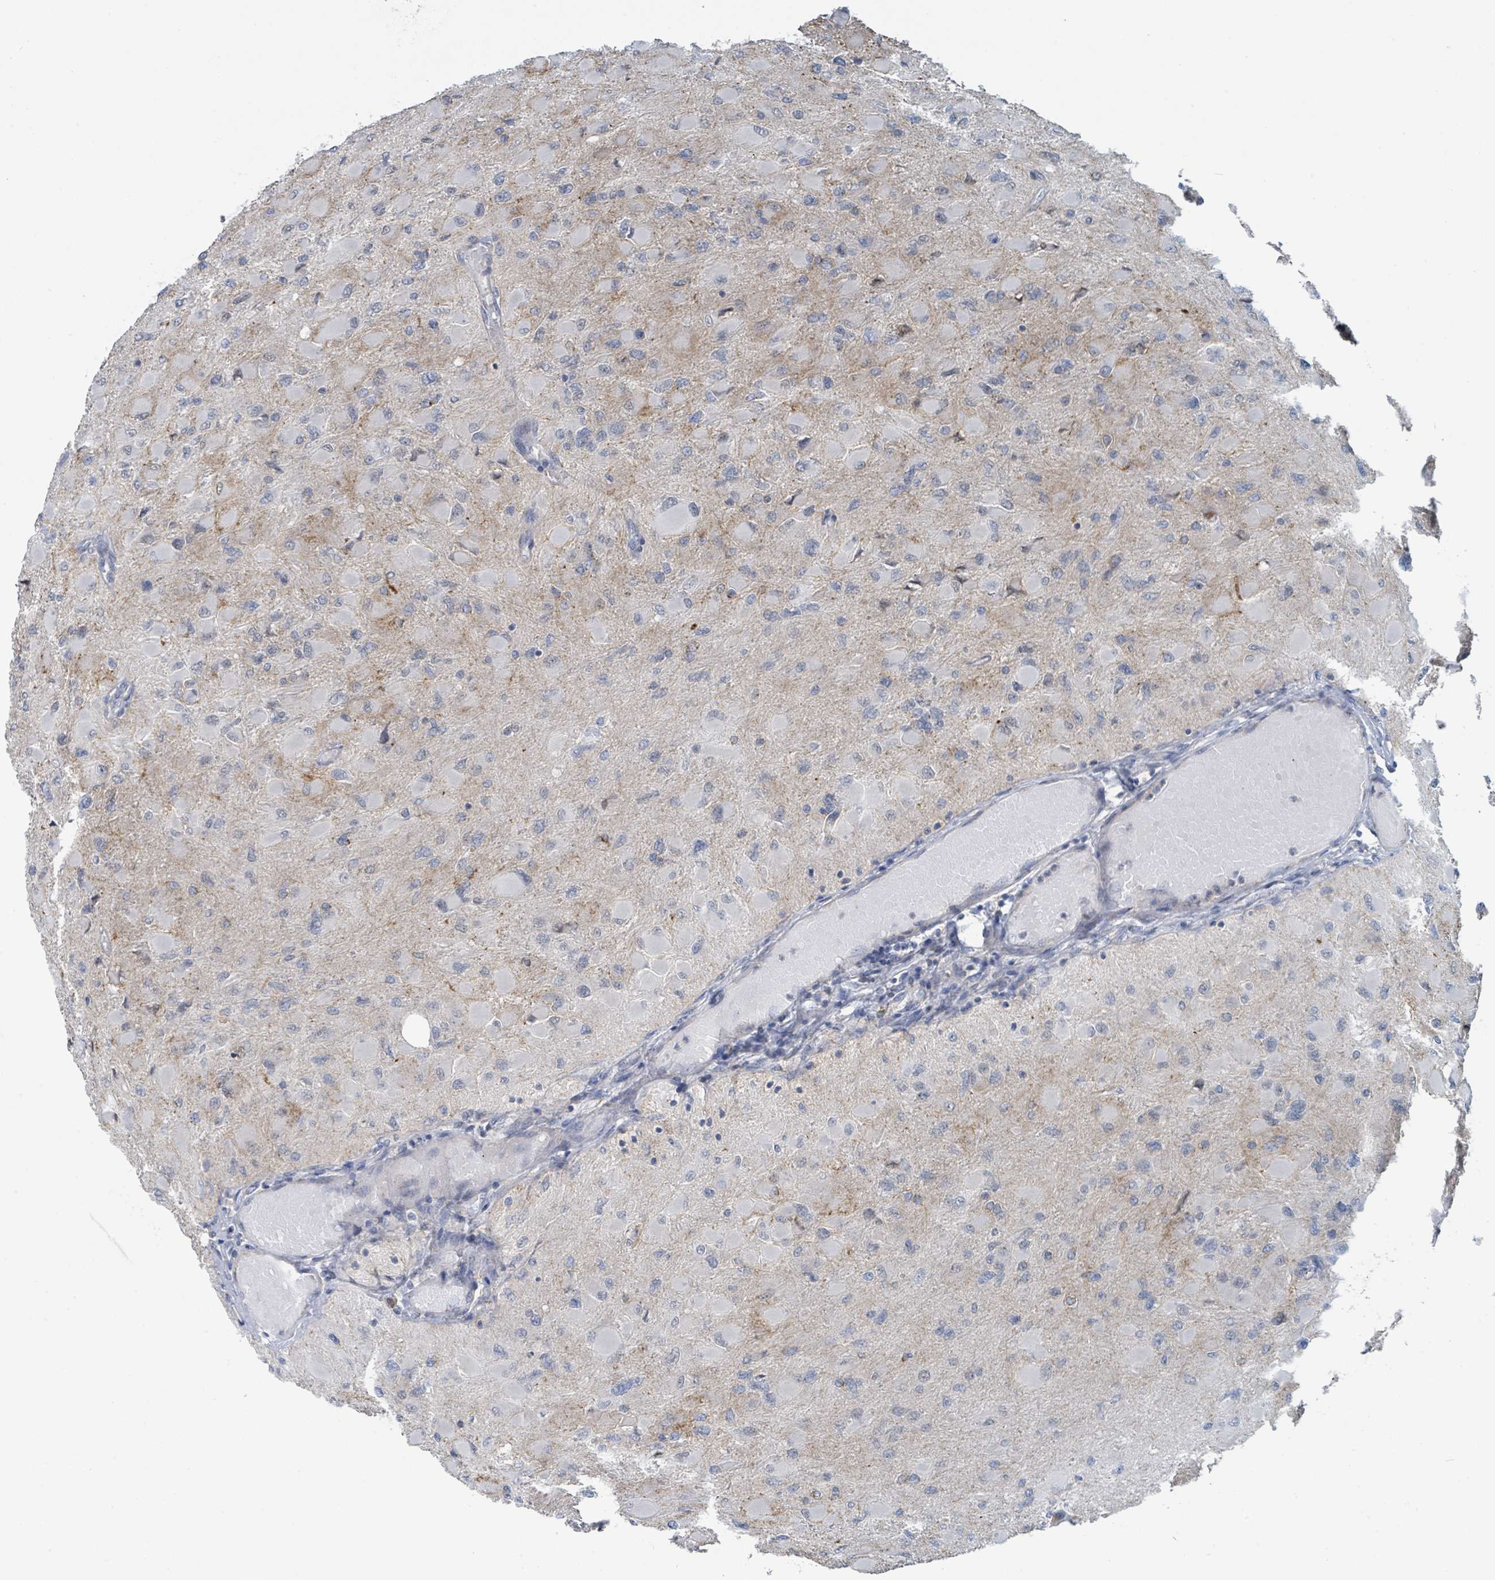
{"staining": {"intensity": "negative", "quantity": "none", "location": "none"}, "tissue": "glioma", "cell_type": "Tumor cells", "image_type": "cancer", "snomed": [{"axis": "morphology", "description": "Glioma, malignant, High grade"}, {"axis": "topography", "description": "Cerebral cortex"}], "caption": "The micrograph shows no significant expression in tumor cells of glioma. The staining was performed using DAB to visualize the protein expression in brown, while the nuclei were stained in blue with hematoxylin (Magnification: 20x).", "gene": "ANKRD55", "patient": {"sex": "female", "age": 36}}